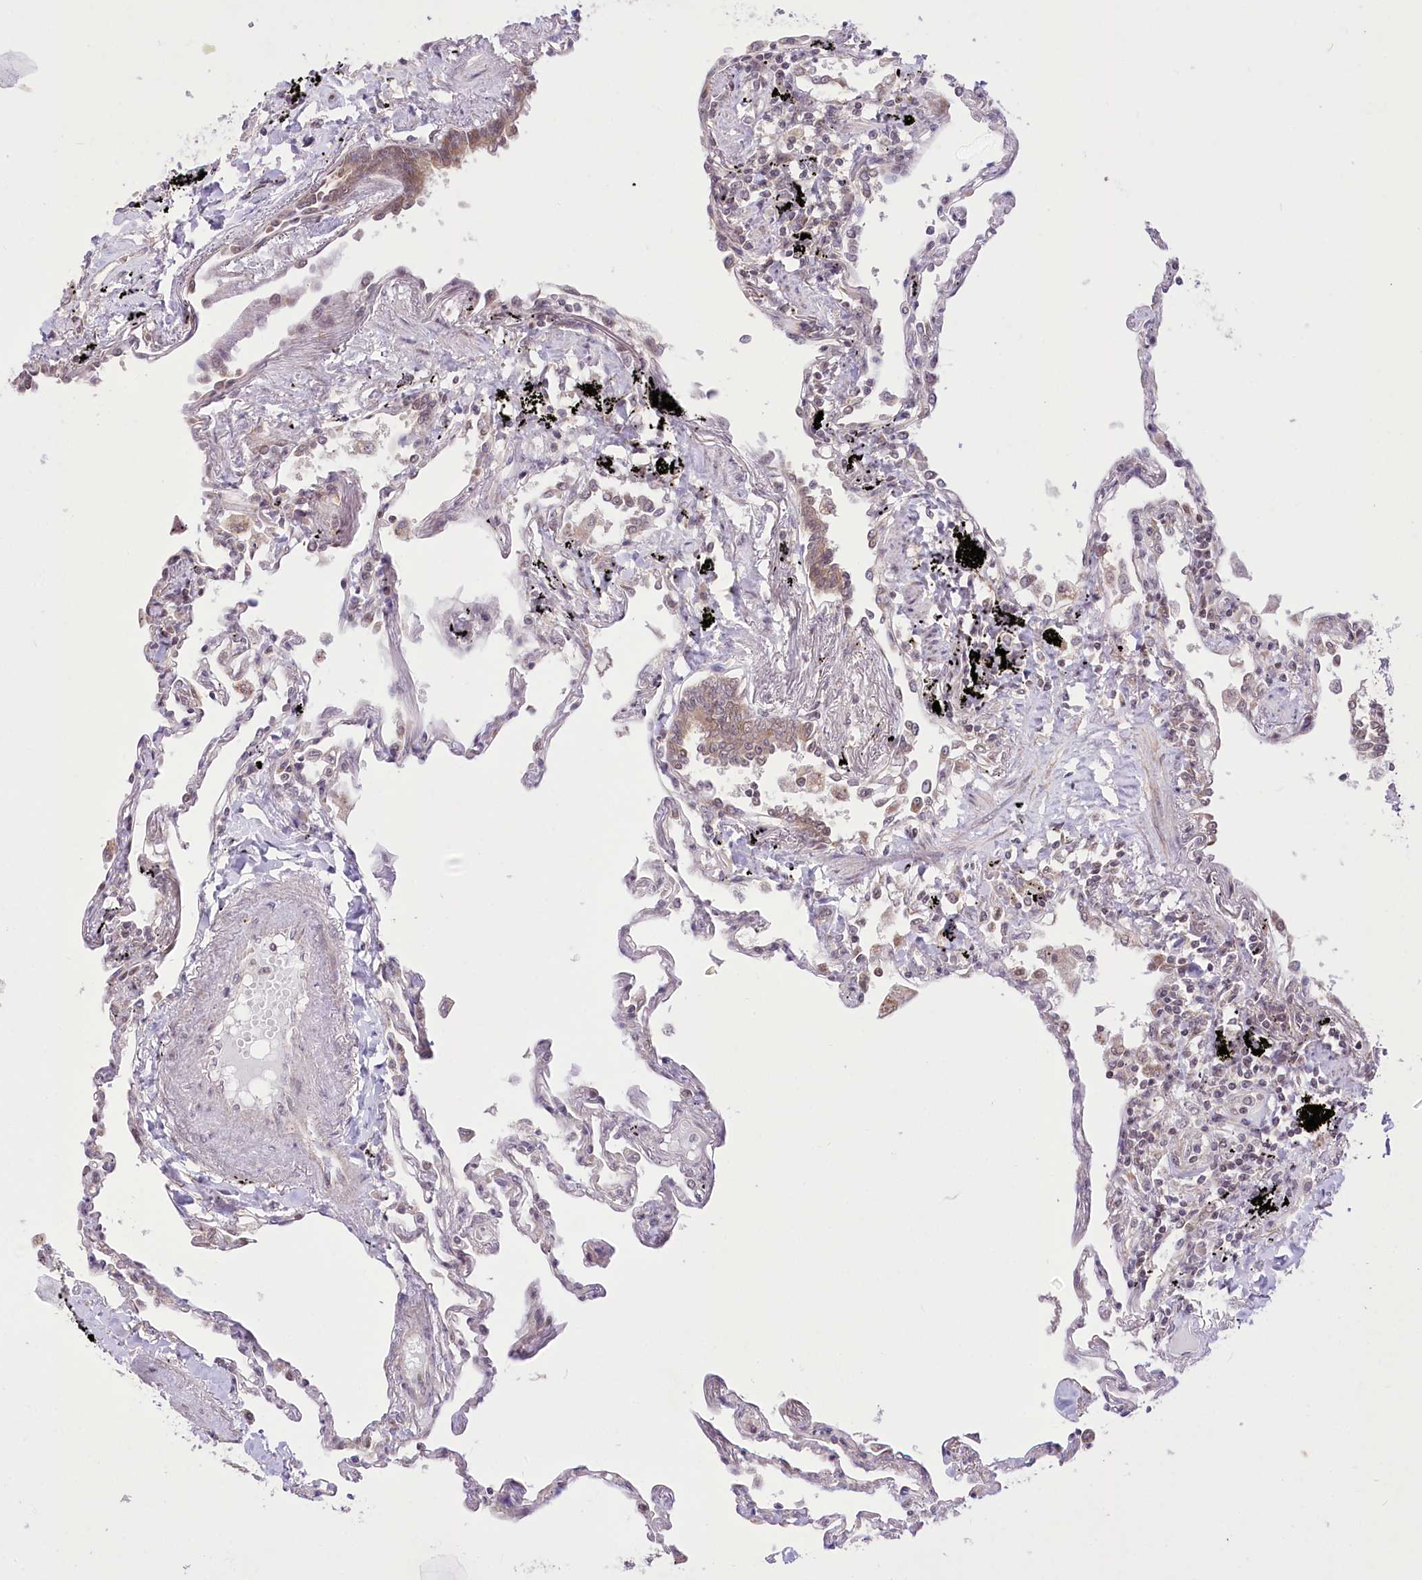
{"staining": {"intensity": "moderate", "quantity": "<25%", "location": "cytoplasmic/membranous,nuclear"}, "tissue": "lung", "cell_type": "Alveolar cells", "image_type": "normal", "snomed": [{"axis": "morphology", "description": "Normal tissue, NOS"}, {"axis": "topography", "description": "Lung"}], "caption": "Immunohistochemistry (IHC) photomicrograph of unremarkable human lung stained for a protein (brown), which shows low levels of moderate cytoplasmic/membranous,nuclear positivity in approximately <25% of alveolar cells.", "gene": "ZMAT2", "patient": {"sex": "female", "age": 67}}